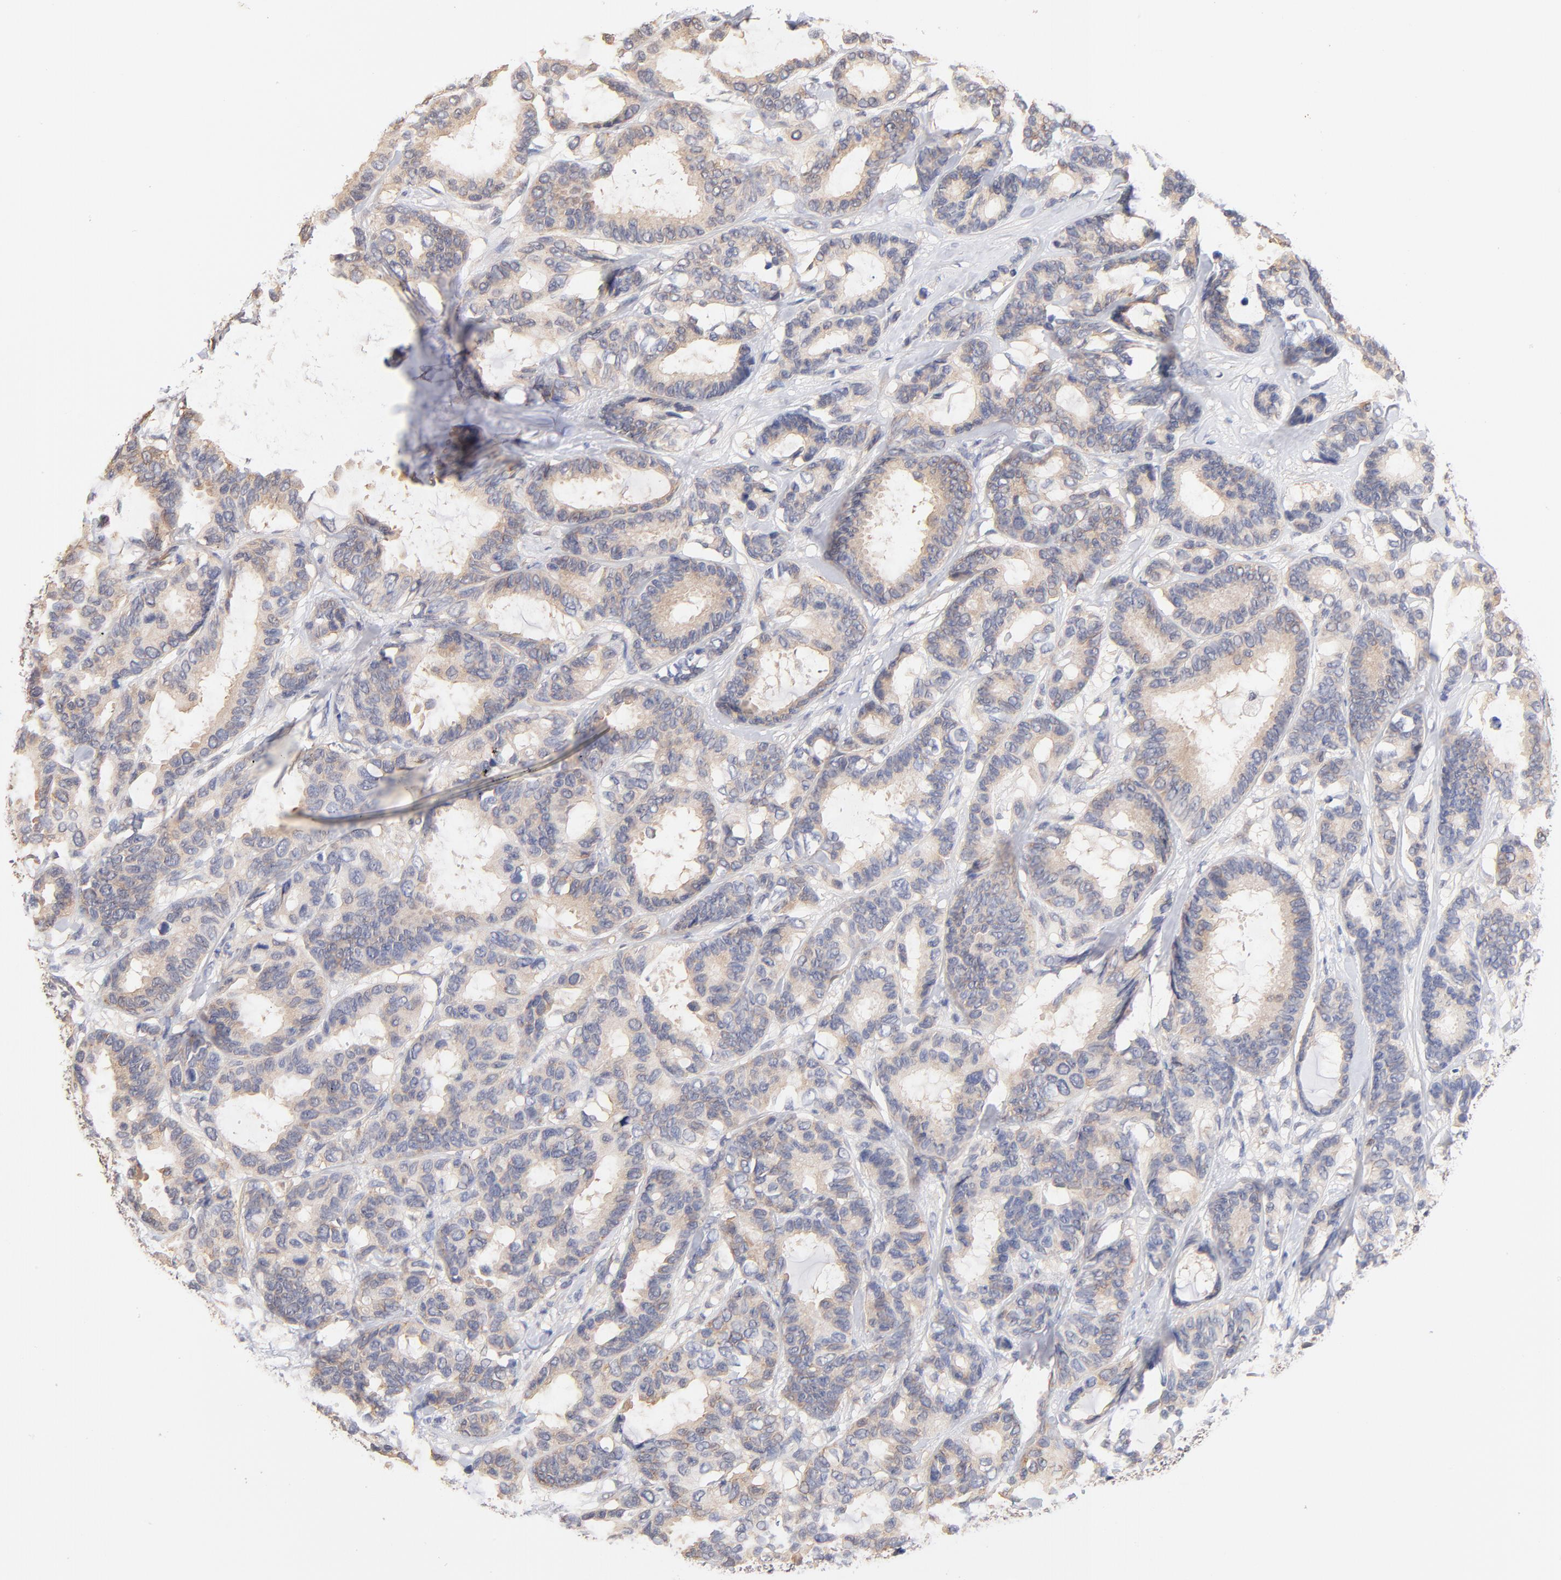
{"staining": {"intensity": "weak", "quantity": ">75%", "location": "cytoplasmic/membranous"}, "tissue": "breast cancer", "cell_type": "Tumor cells", "image_type": "cancer", "snomed": [{"axis": "morphology", "description": "Duct carcinoma"}, {"axis": "topography", "description": "Breast"}], "caption": "IHC staining of infiltrating ductal carcinoma (breast), which shows low levels of weak cytoplasmic/membranous staining in approximately >75% of tumor cells indicating weak cytoplasmic/membranous protein staining. The staining was performed using DAB (3,3'-diaminobenzidine) (brown) for protein detection and nuclei were counterstained in hematoxylin (blue).", "gene": "RIBC2", "patient": {"sex": "female", "age": 87}}